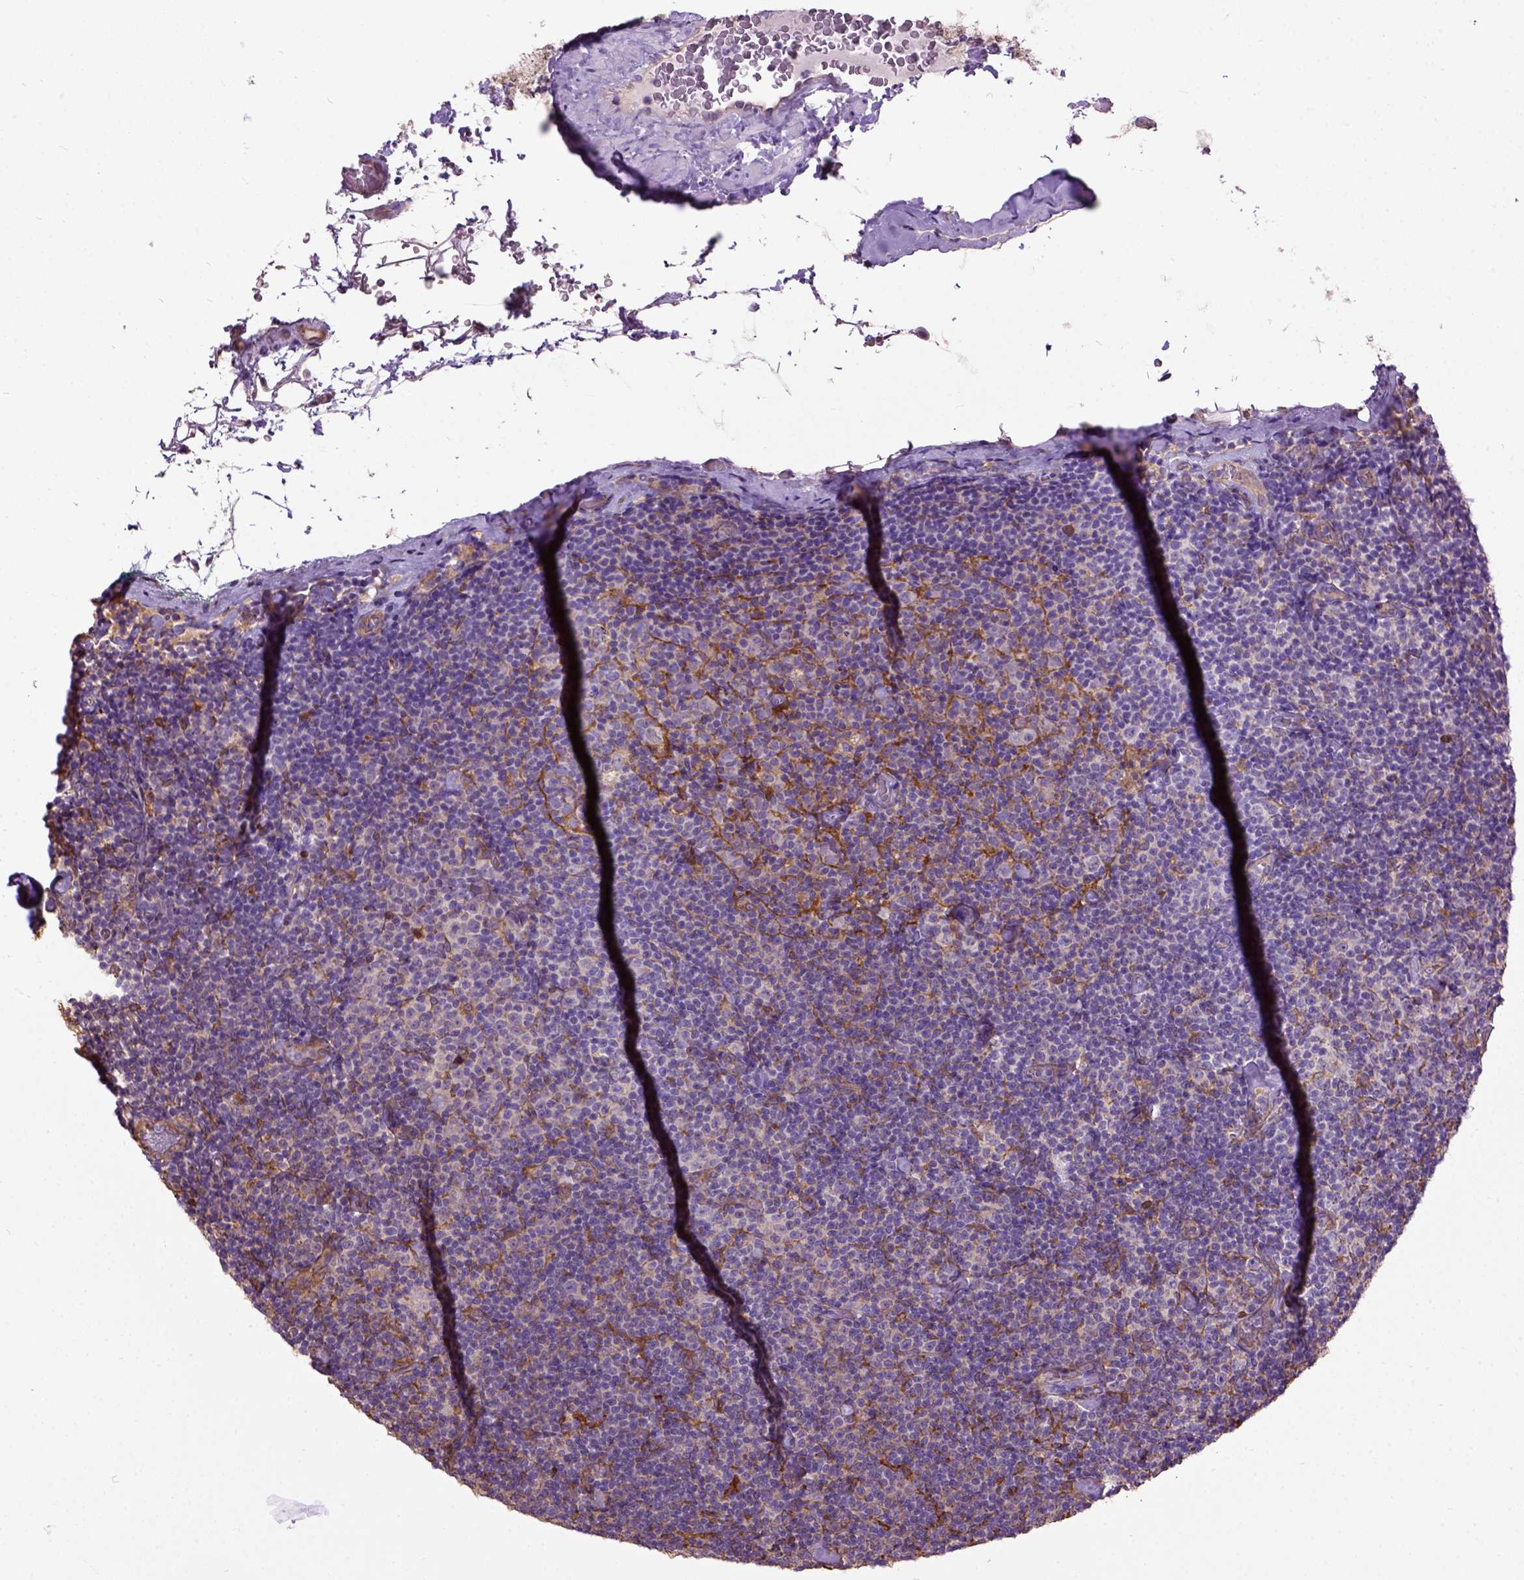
{"staining": {"intensity": "negative", "quantity": "none", "location": "none"}, "tissue": "lymphoma", "cell_type": "Tumor cells", "image_type": "cancer", "snomed": [{"axis": "morphology", "description": "Malignant lymphoma, non-Hodgkin's type, Low grade"}, {"axis": "topography", "description": "Lymph node"}], "caption": "Tumor cells are negative for protein expression in human malignant lymphoma, non-Hodgkin's type (low-grade).", "gene": "SEMA4F", "patient": {"sex": "male", "age": 81}}